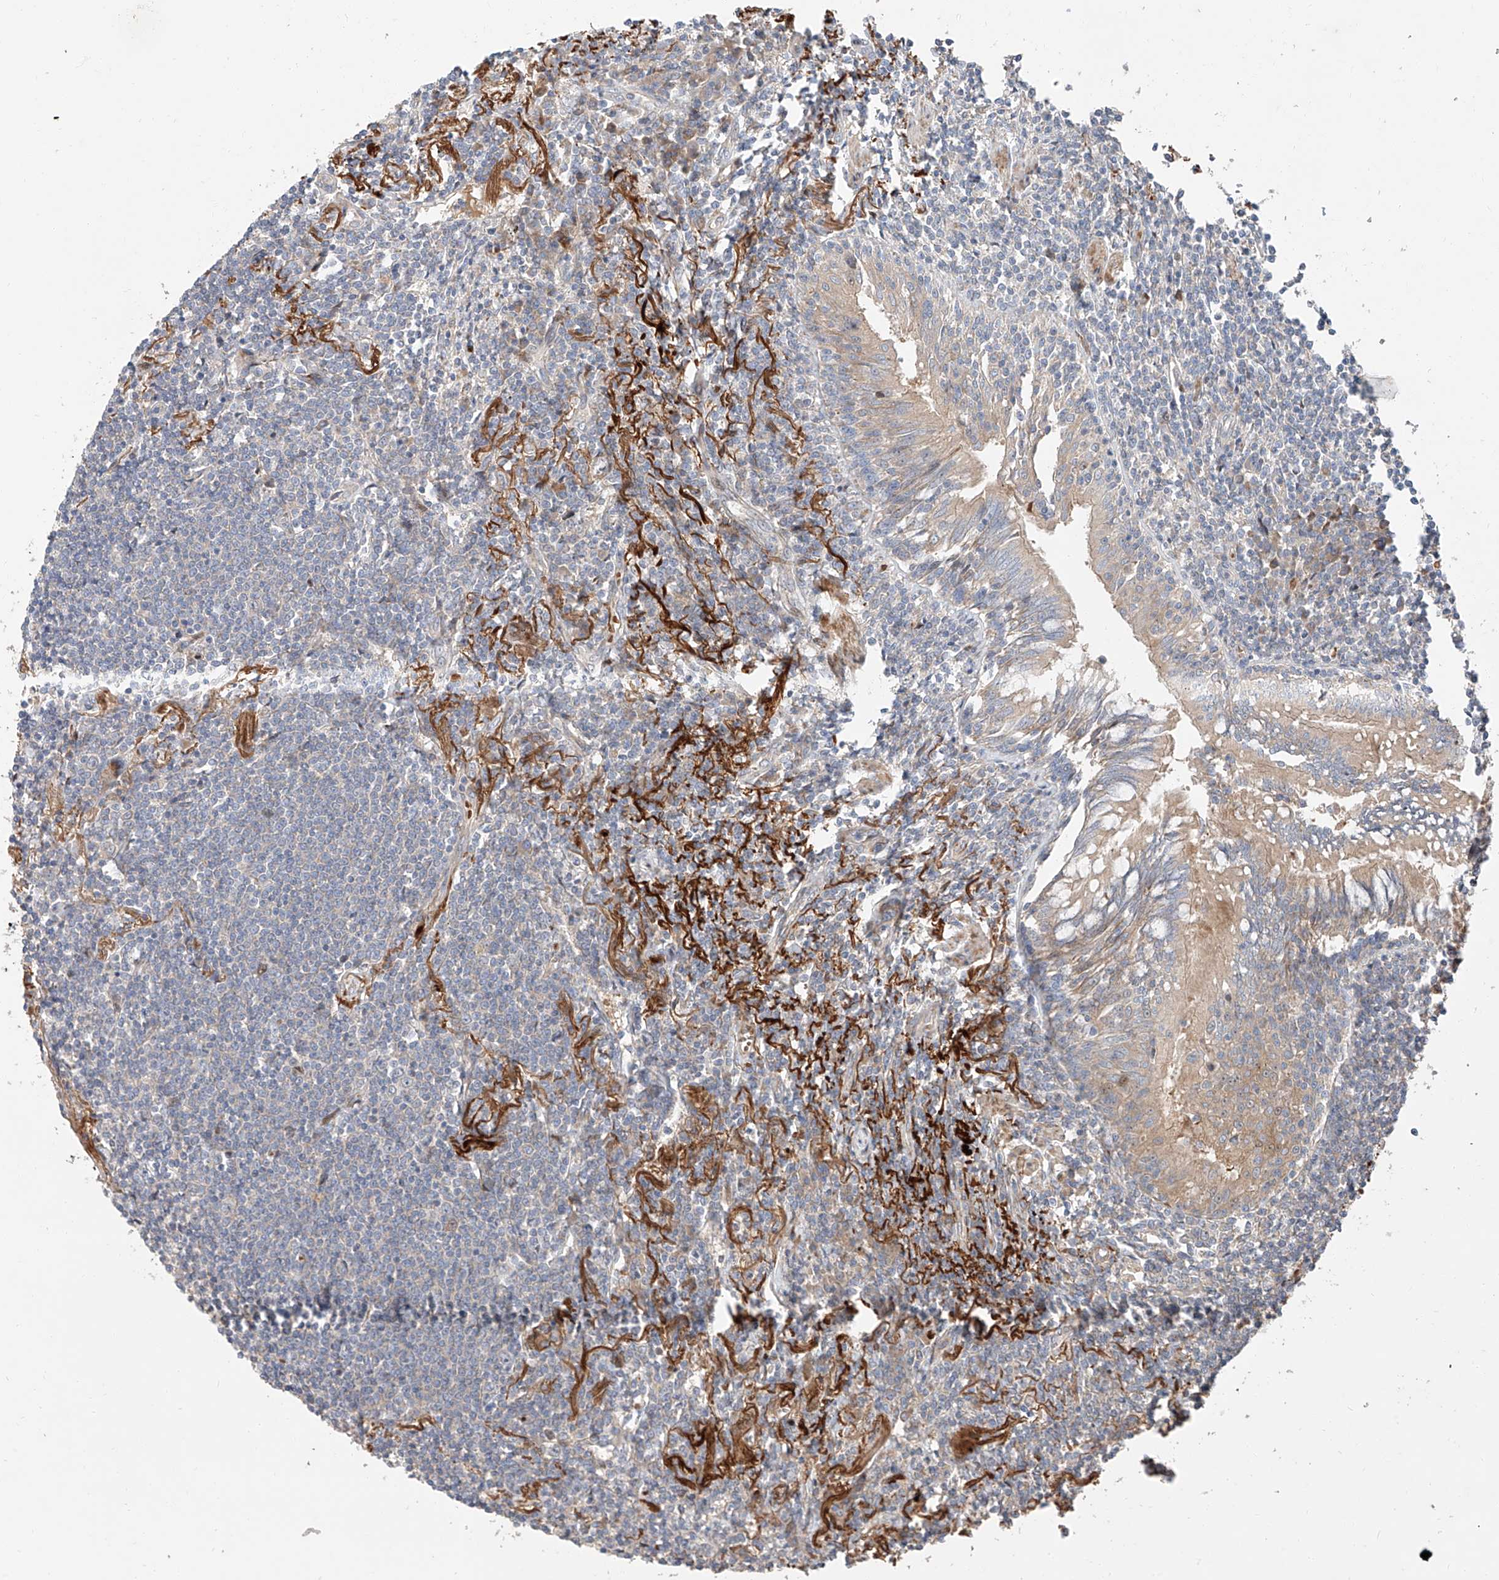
{"staining": {"intensity": "negative", "quantity": "none", "location": "none"}, "tissue": "lymphoma", "cell_type": "Tumor cells", "image_type": "cancer", "snomed": [{"axis": "morphology", "description": "Malignant lymphoma, non-Hodgkin's type, Low grade"}, {"axis": "topography", "description": "Lung"}], "caption": "Immunohistochemistry histopathology image of lymphoma stained for a protein (brown), which exhibits no positivity in tumor cells.", "gene": "USF3", "patient": {"sex": "female", "age": 71}}